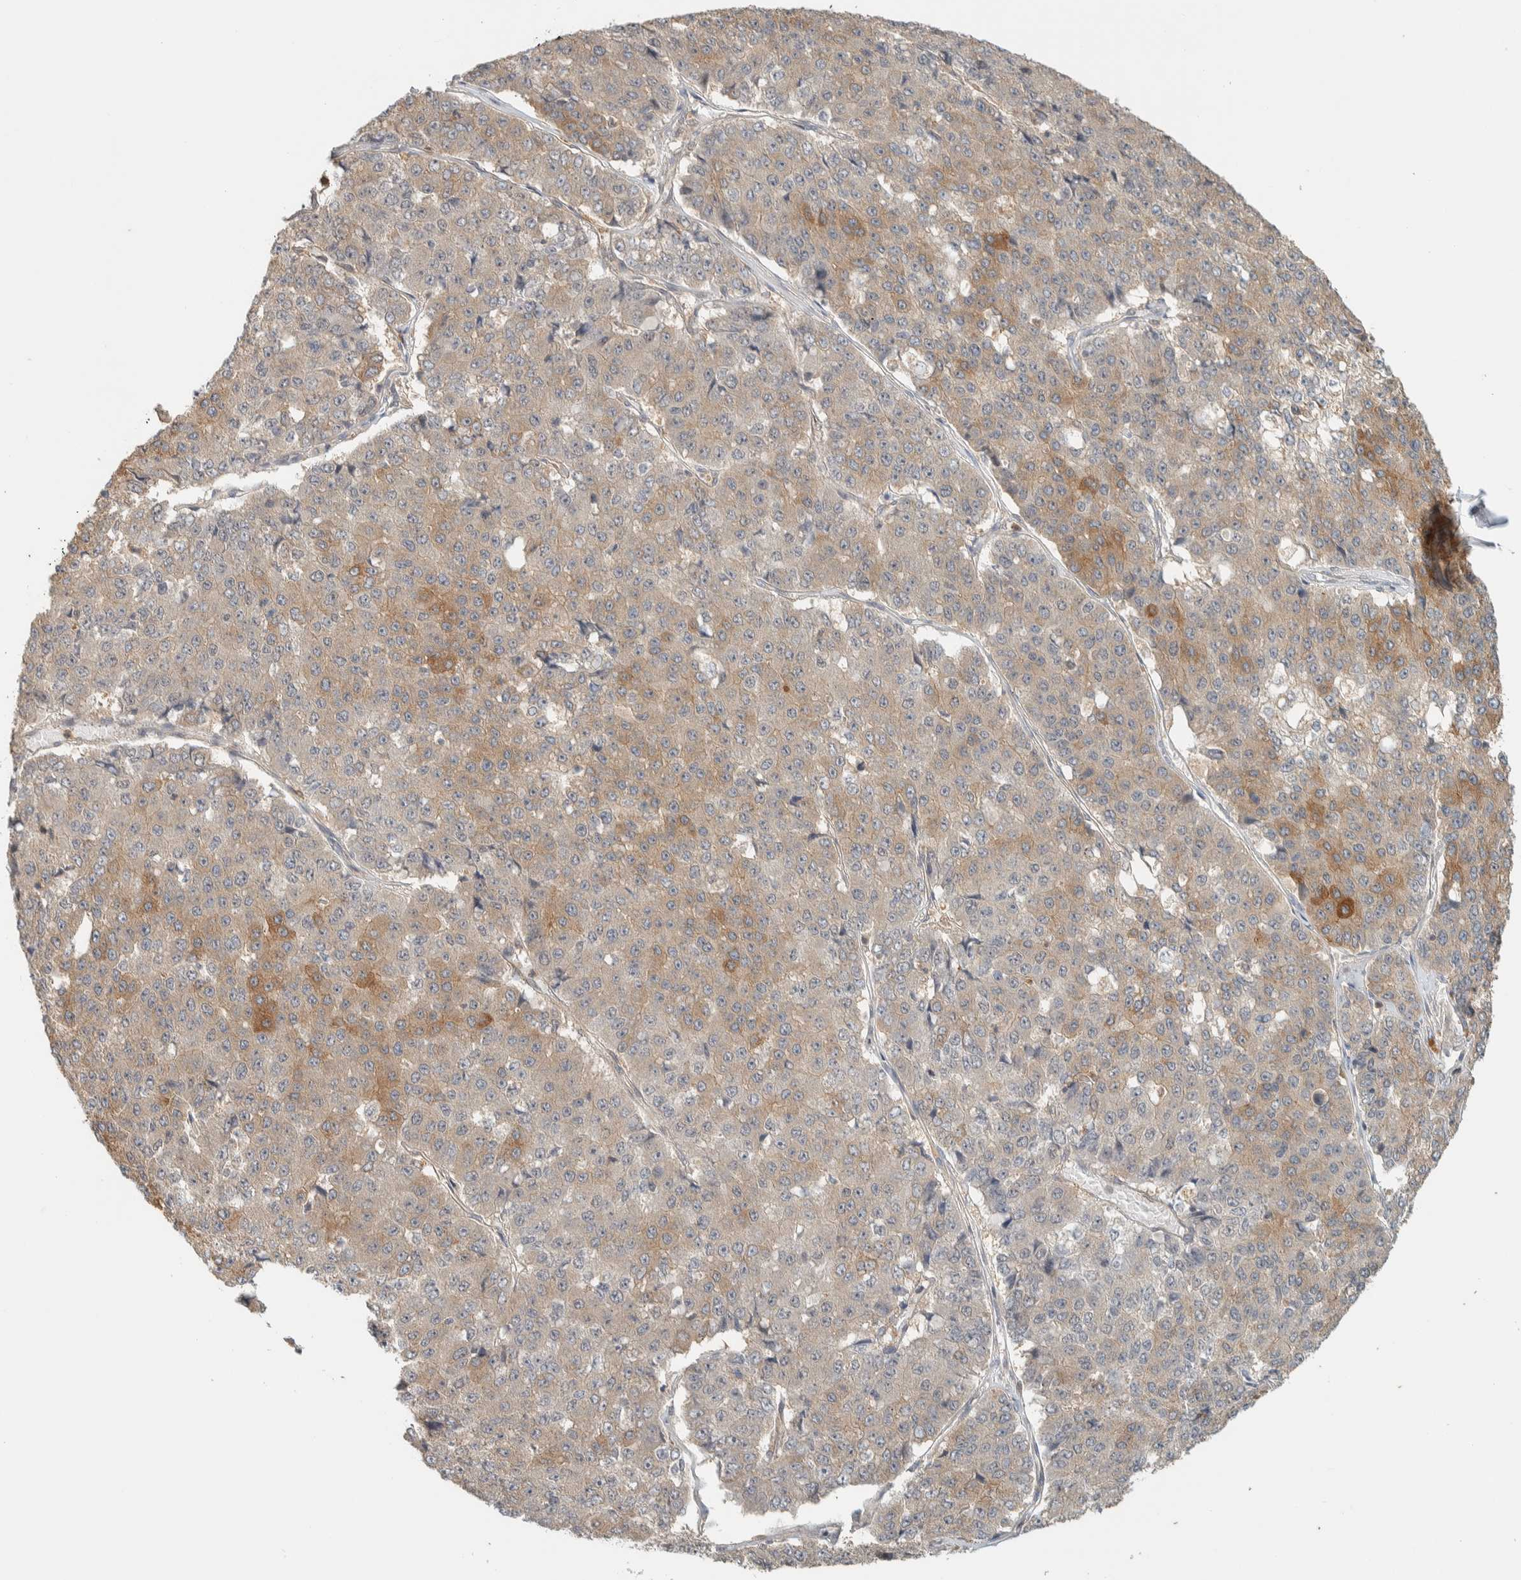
{"staining": {"intensity": "moderate", "quantity": "<25%", "location": "cytoplasmic/membranous"}, "tissue": "pancreatic cancer", "cell_type": "Tumor cells", "image_type": "cancer", "snomed": [{"axis": "morphology", "description": "Adenocarcinoma, NOS"}, {"axis": "topography", "description": "Pancreas"}], "caption": "Protein expression analysis of pancreatic adenocarcinoma demonstrates moderate cytoplasmic/membranous positivity in about <25% of tumor cells.", "gene": "RAB11FIP1", "patient": {"sex": "male", "age": 50}}